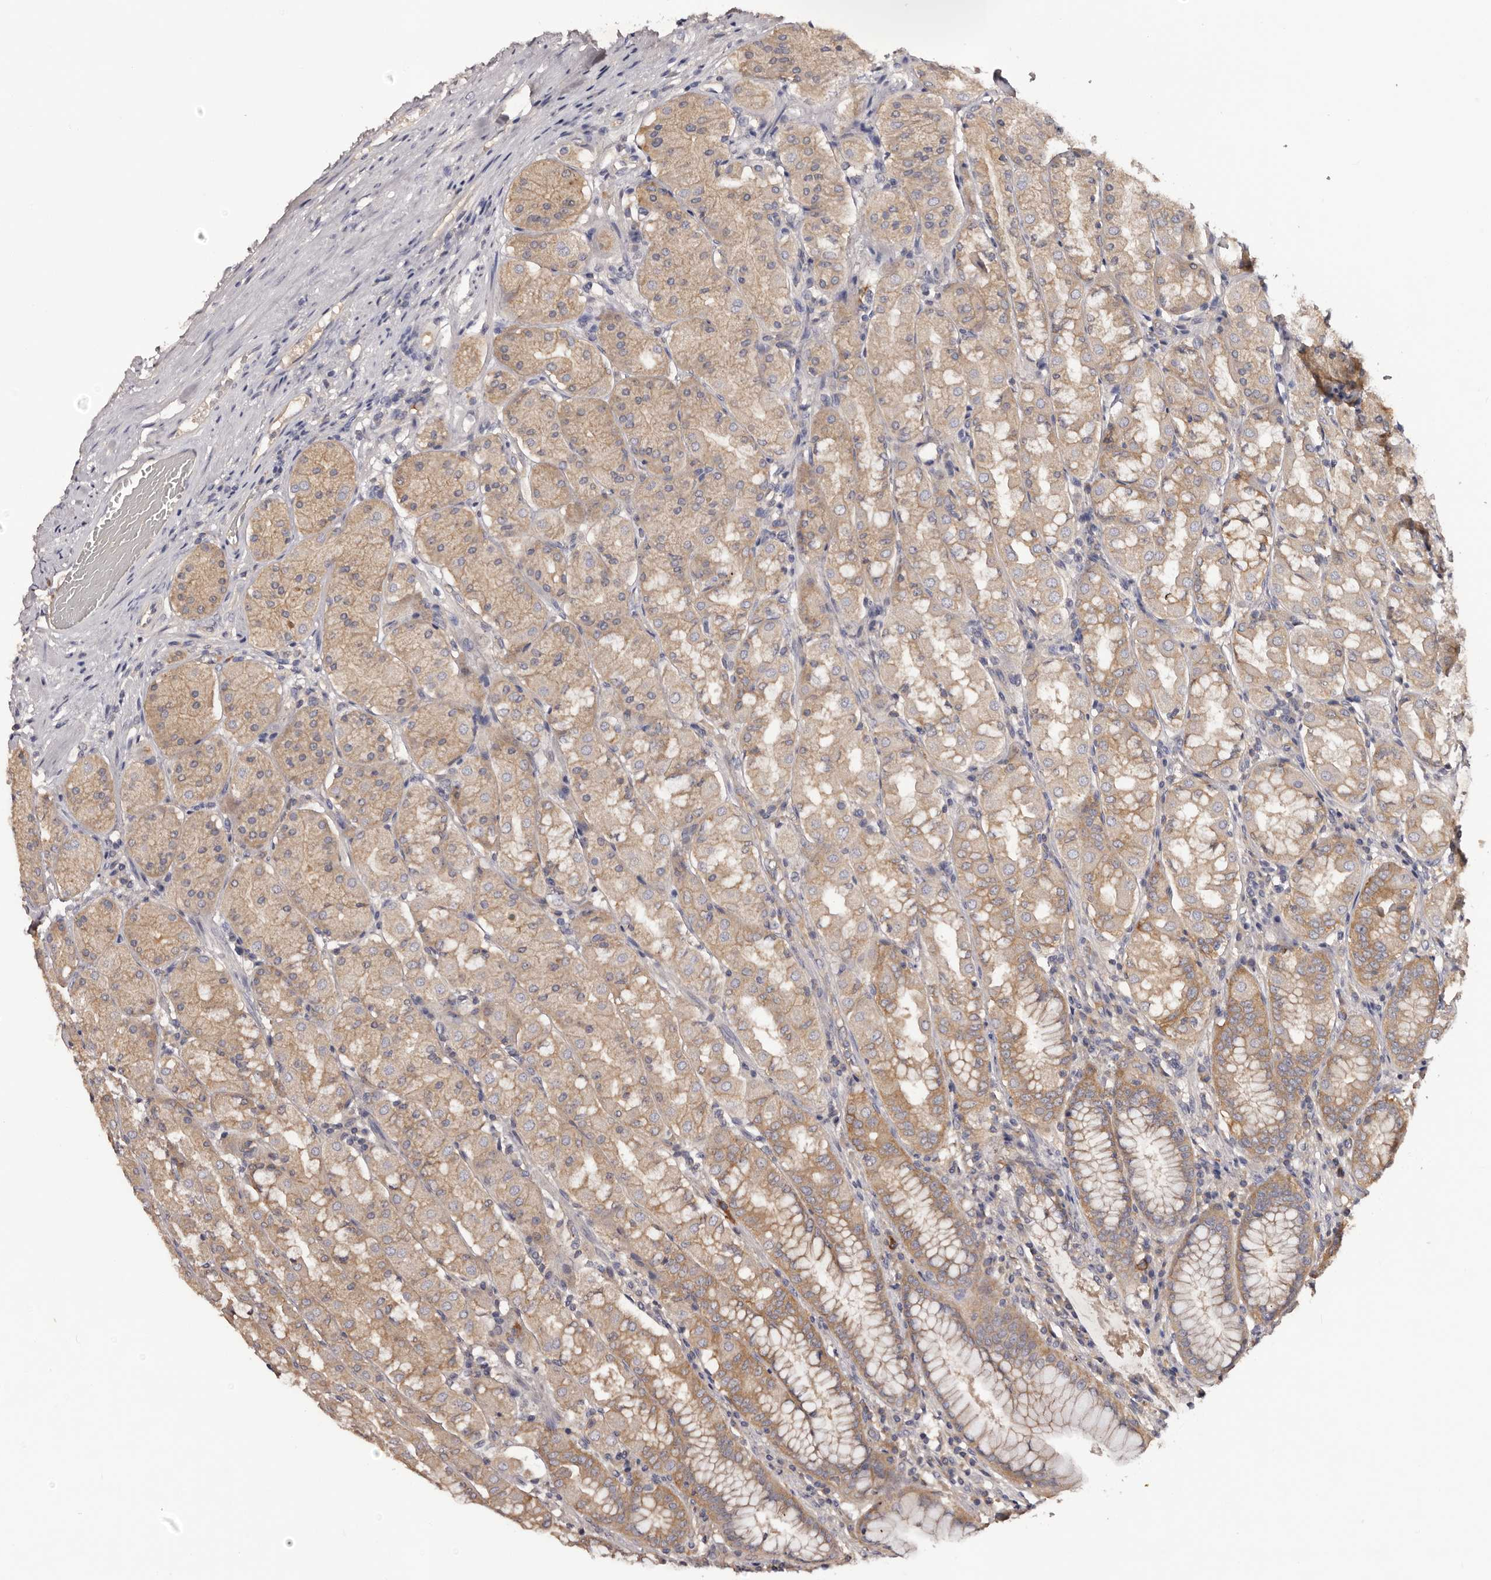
{"staining": {"intensity": "moderate", "quantity": ">75%", "location": "cytoplasmic/membranous"}, "tissue": "stomach", "cell_type": "Glandular cells", "image_type": "normal", "snomed": [{"axis": "morphology", "description": "Normal tissue, NOS"}, {"axis": "topography", "description": "Stomach"}, {"axis": "topography", "description": "Stomach, lower"}], "caption": "Protein expression analysis of unremarkable stomach exhibits moderate cytoplasmic/membranous staining in approximately >75% of glandular cells.", "gene": "LTV1", "patient": {"sex": "female", "age": 56}}